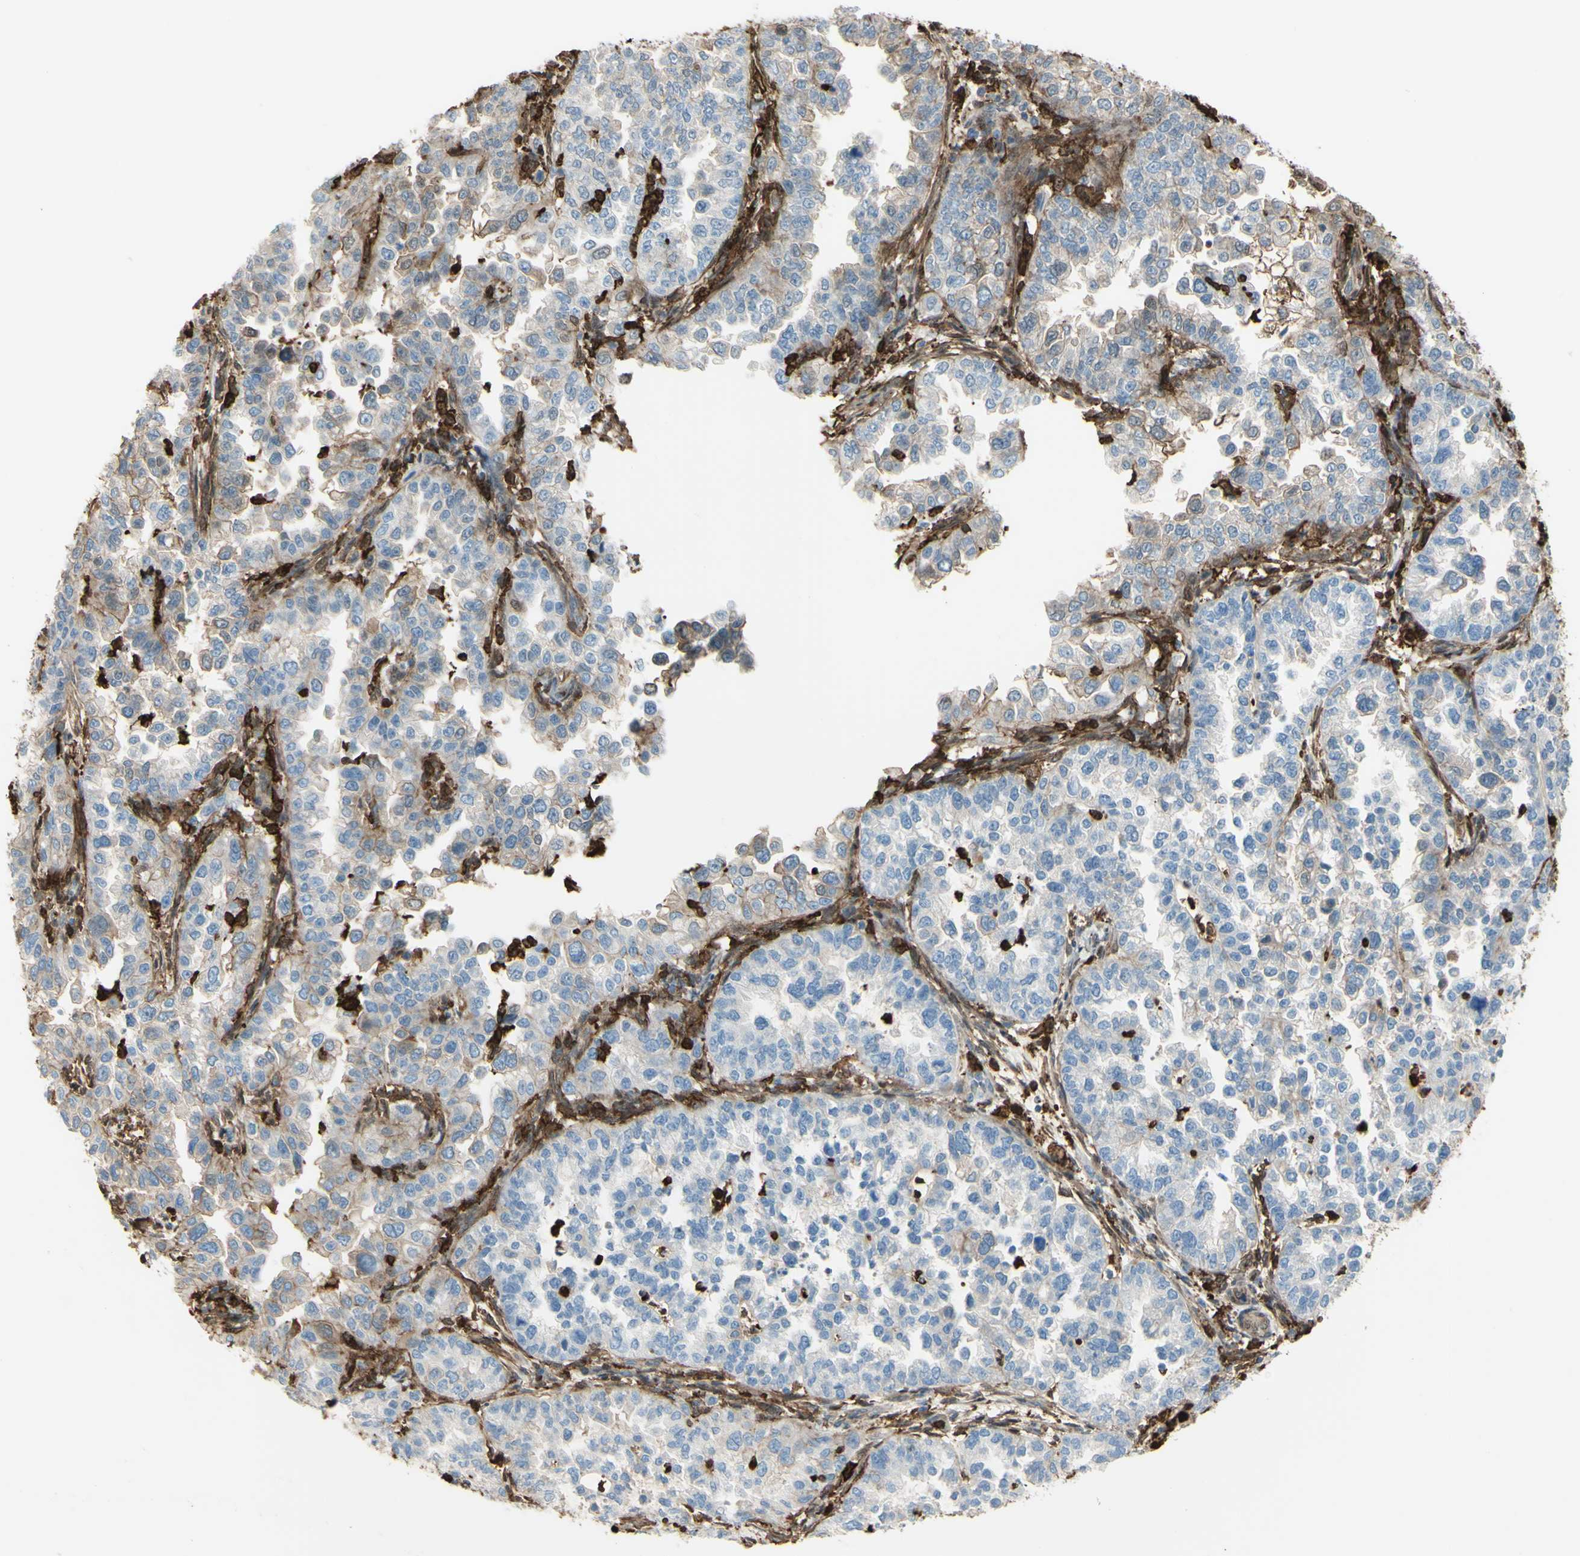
{"staining": {"intensity": "weak", "quantity": "25%-75%", "location": "cytoplasmic/membranous"}, "tissue": "endometrial cancer", "cell_type": "Tumor cells", "image_type": "cancer", "snomed": [{"axis": "morphology", "description": "Adenocarcinoma, NOS"}, {"axis": "topography", "description": "Endometrium"}], "caption": "Protein analysis of endometrial cancer (adenocarcinoma) tissue displays weak cytoplasmic/membranous staining in about 25%-75% of tumor cells. The staining was performed using DAB (3,3'-diaminobenzidine), with brown indicating positive protein expression. Nuclei are stained blue with hematoxylin.", "gene": "GSN", "patient": {"sex": "female", "age": 85}}